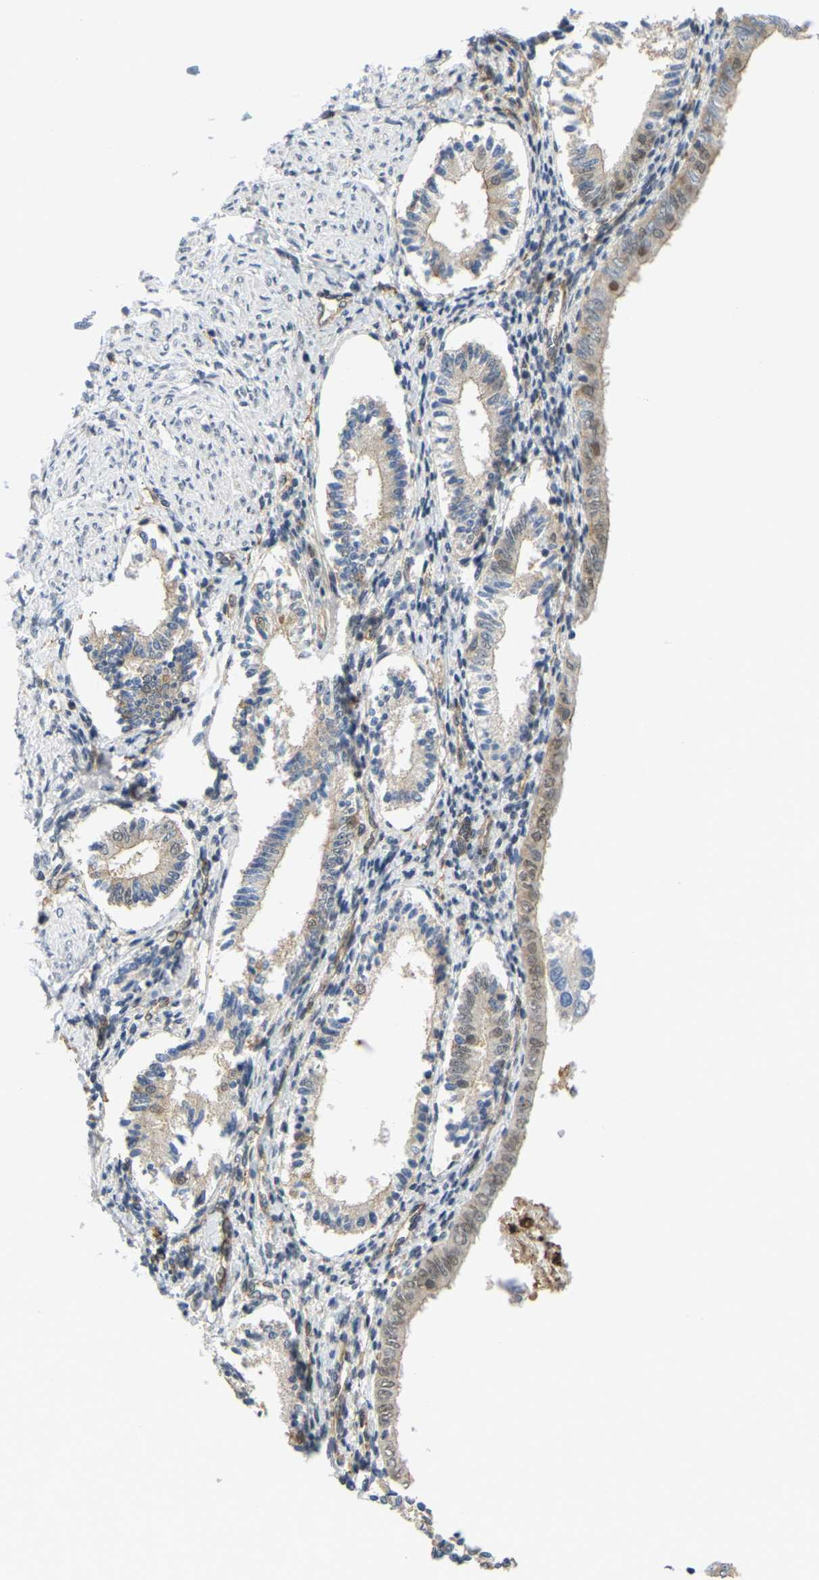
{"staining": {"intensity": "weak", "quantity": "<25%", "location": "nuclear"}, "tissue": "endometrium", "cell_type": "Cells in endometrial stroma", "image_type": "normal", "snomed": [{"axis": "morphology", "description": "Normal tissue, NOS"}, {"axis": "topography", "description": "Endometrium"}], "caption": "Endometrium stained for a protein using immunohistochemistry (IHC) shows no staining cells in endometrial stroma.", "gene": "SERPINB5", "patient": {"sex": "female", "age": 42}}